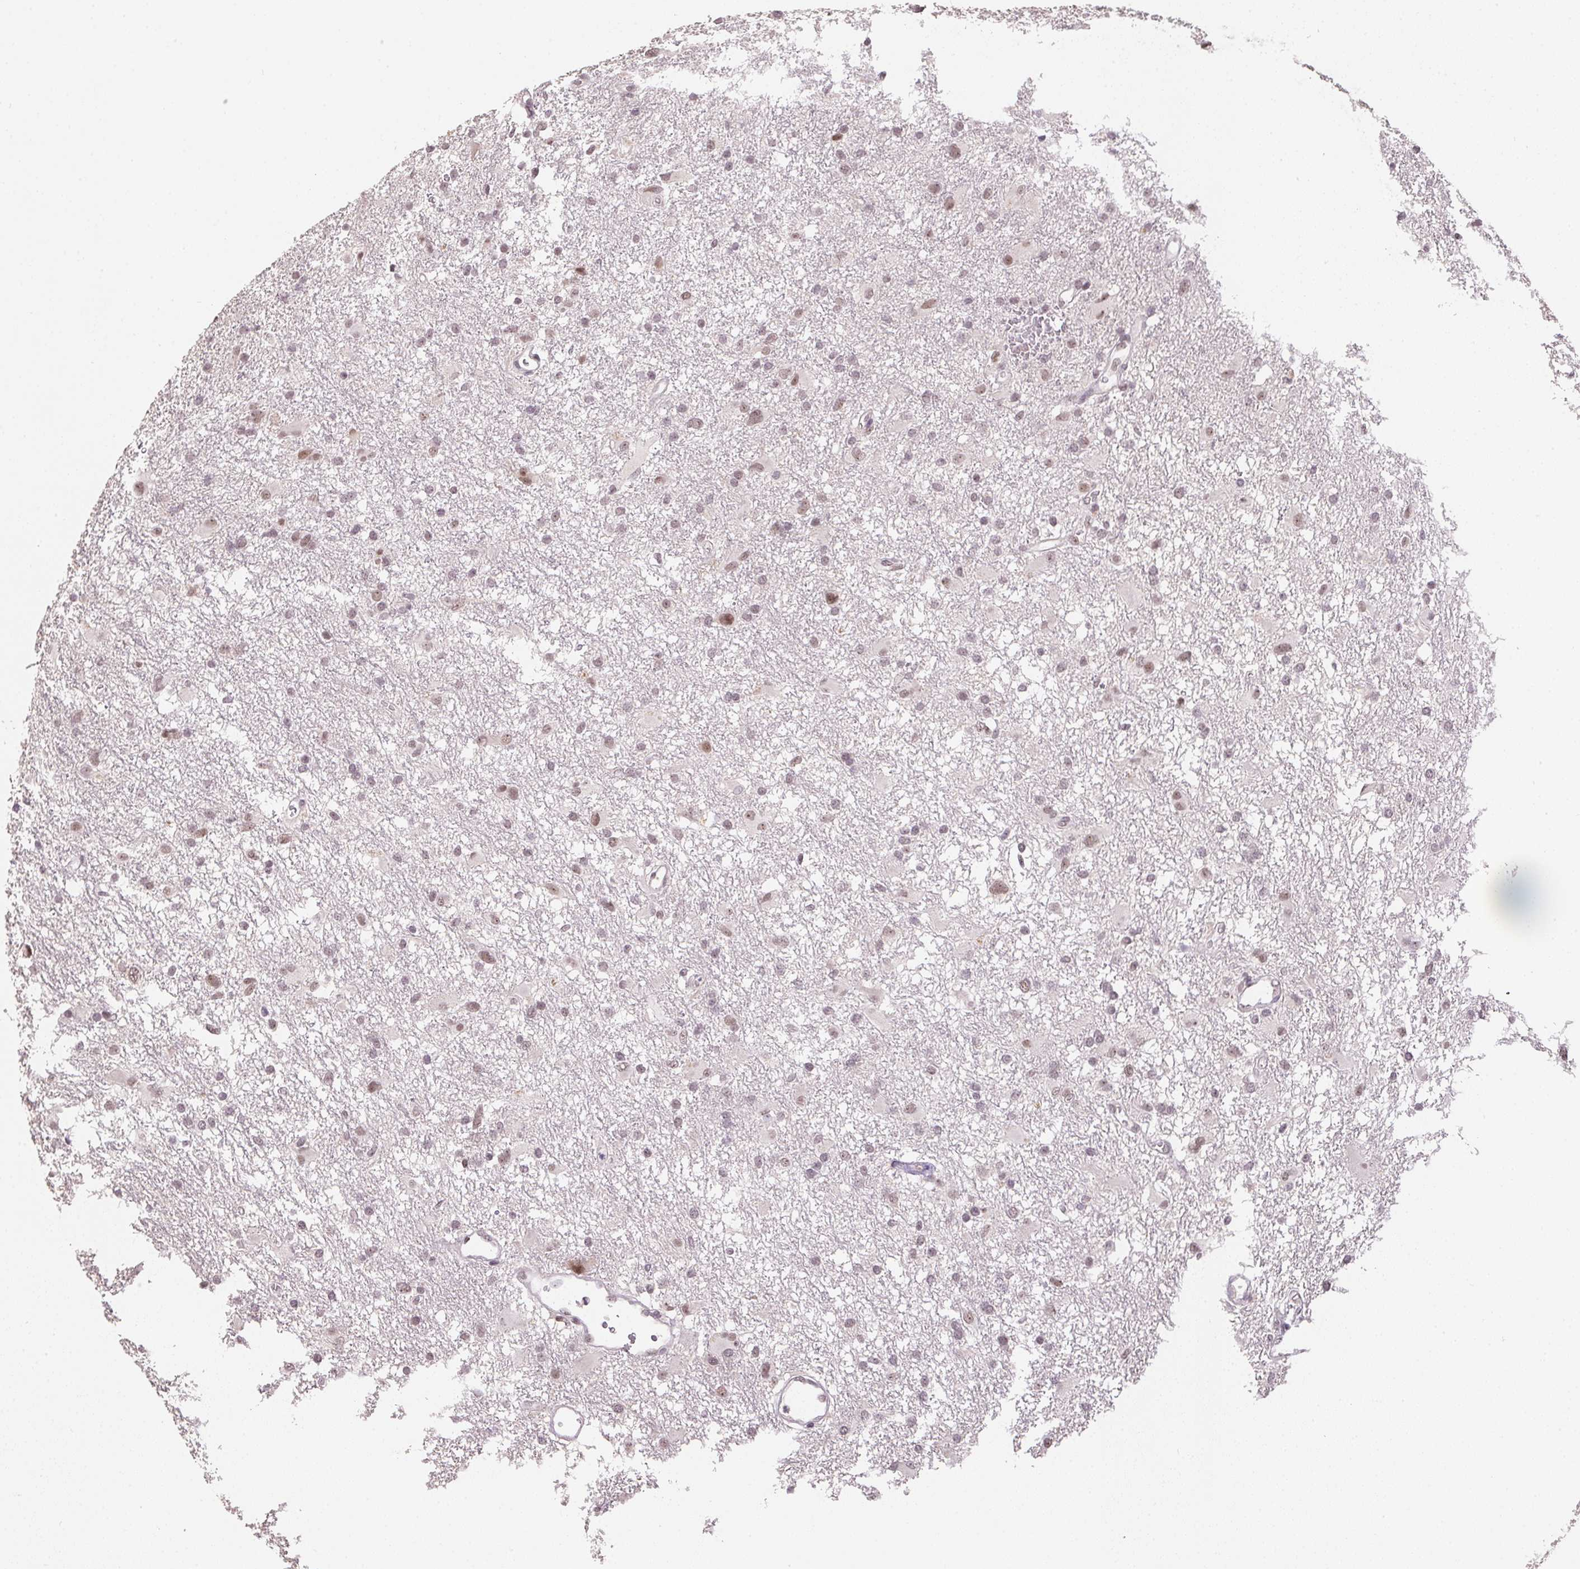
{"staining": {"intensity": "weak", "quantity": ">75%", "location": "nuclear"}, "tissue": "glioma", "cell_type": "Tumor cells", "image_type": "cancer", "snomed": [{"axis": "morphology", "description": "Glioma, malignant, High grade"}, {"axis": "topography", "description": "Brain"}], "caption": "Immunohistochemical staining of human high-grade glioma (malignant) shows low levels of weak nuclear positivity in approximately >75% of tumor cells. The protein is stained brown, and the nuclei are stained in blue (DAB IHC with brightfield microscopy, high magnification).", "gene": "KDM4D", "patient": {"sex": "male", "age": 53}}